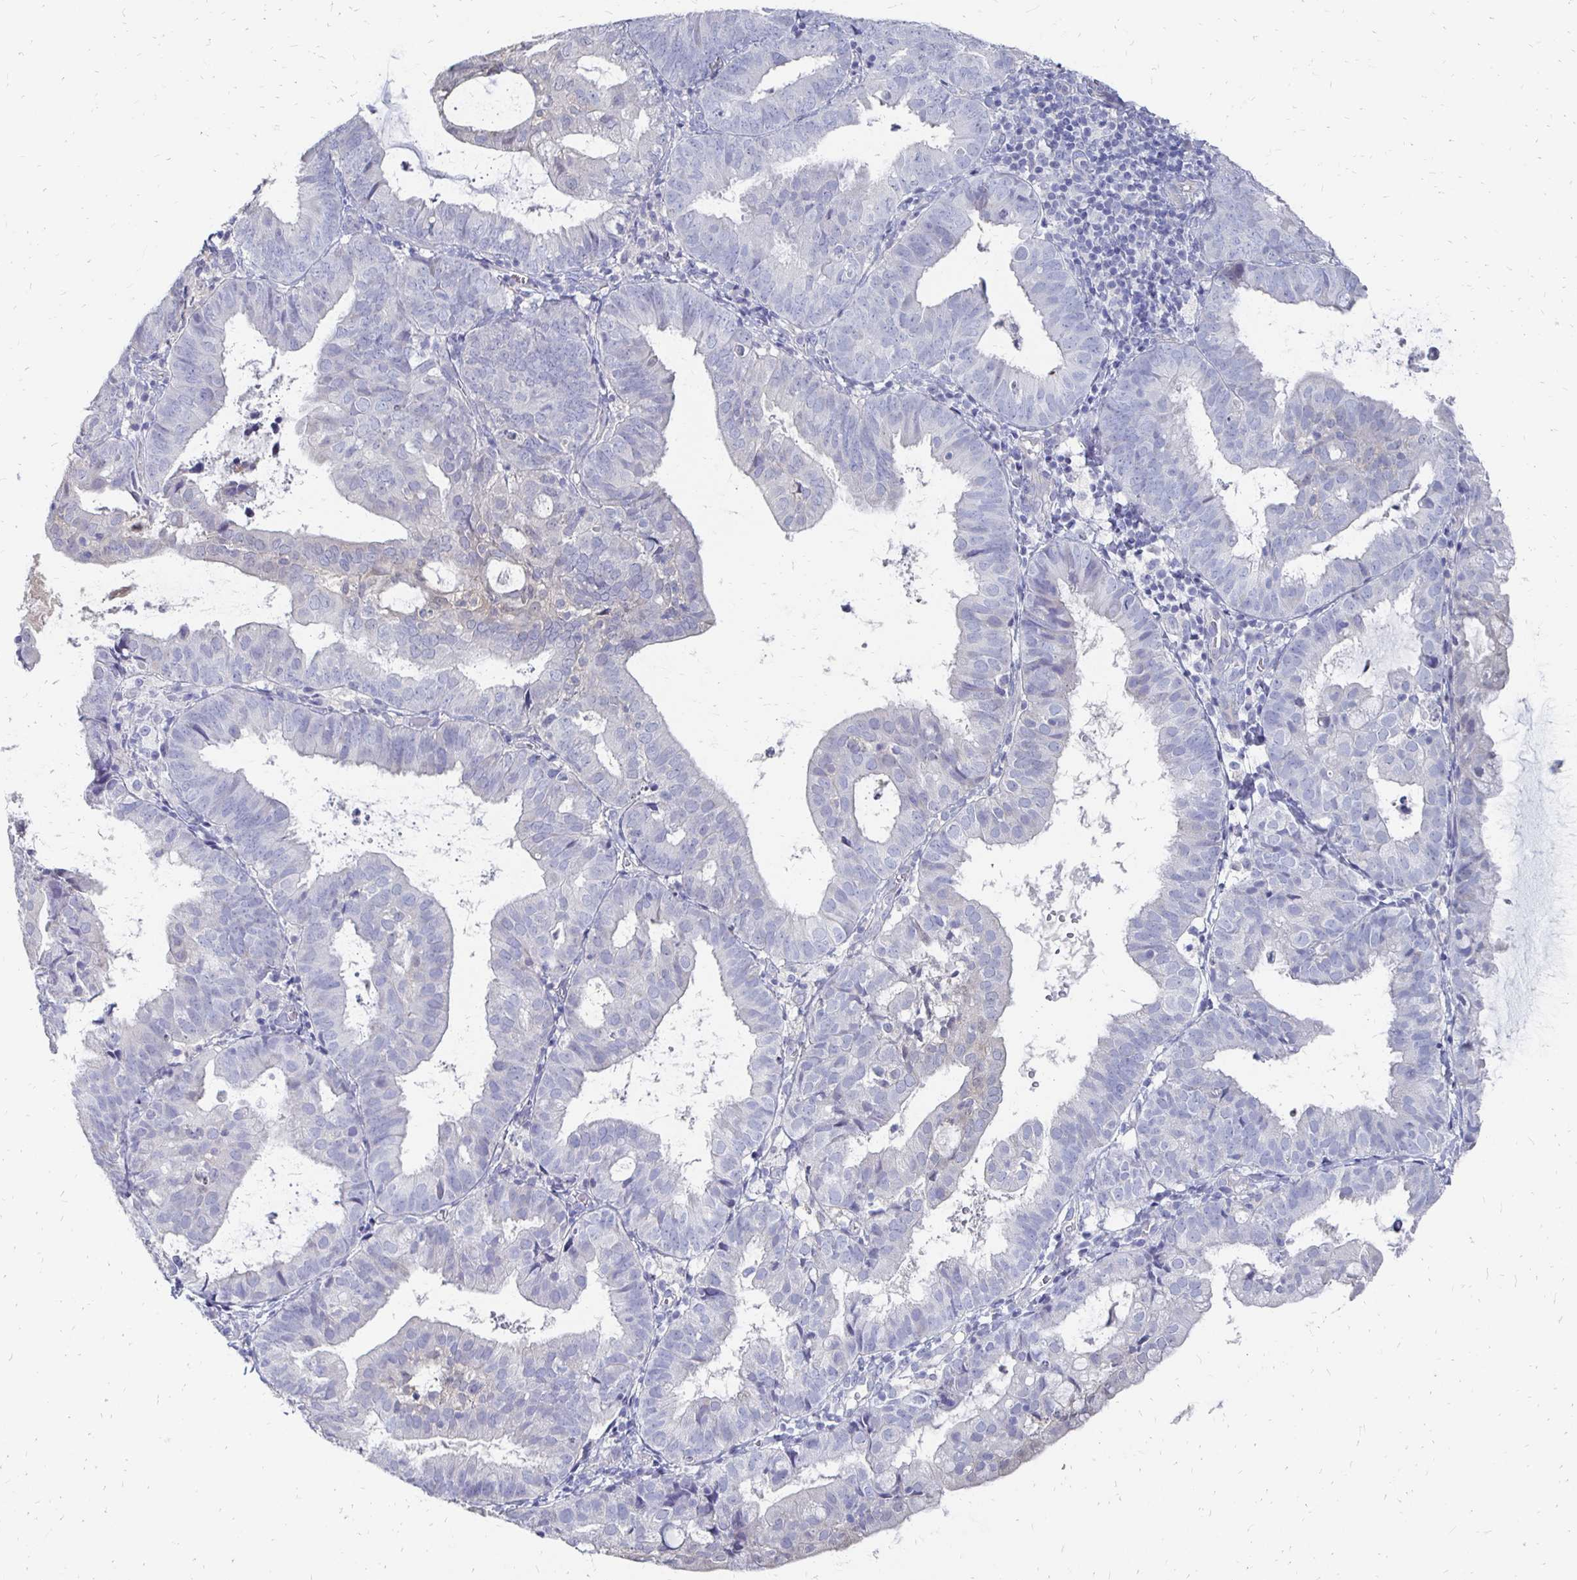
{"staining": {"intensity": "negative", "quantity": "none", "location": "none"}, "tissue": "endometrial cancer", "cell_type": "Tumor cells", "image_type": "cancer", "snomed": [{"axis": "morphology", "description": "Adenocarcinoma, NOS"}, {"axis": "topography", "description": "Endometrium"}], "caption": "High magnification brightfield microscopy of endometrial adenocarcinoma stained with DAB (3,3'-diaminobenzidine) (brown) and counterstained with hematoxylin (blue): tumor cells show no significant positivity.", "gene": "SYCP3", "patient": {"sex": "female", "age": 80}}